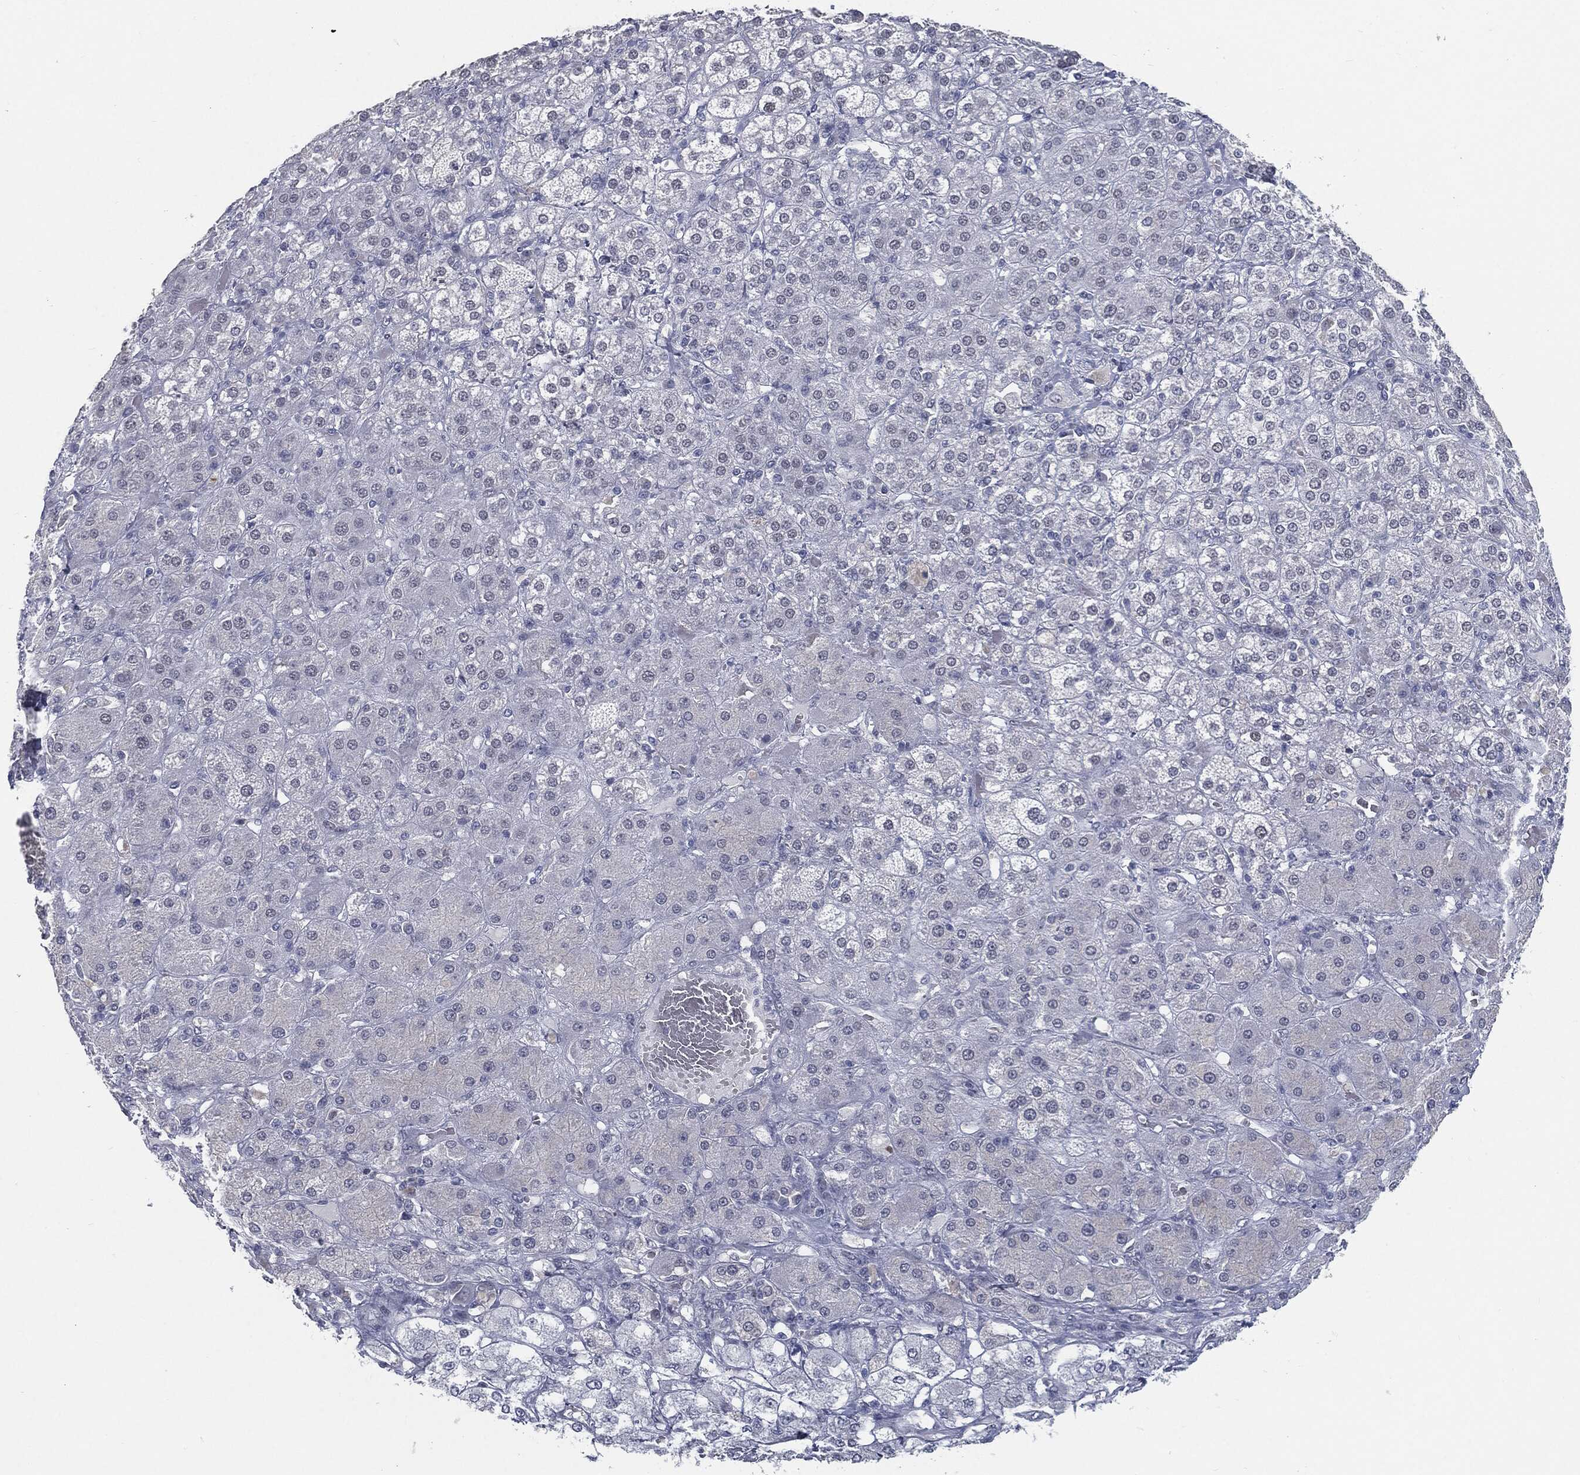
{"staining": {"intensity": "negative", "quantity": "none", "location": "none"}, "tissue": "adrenal gland", "cell_type": "Glandular cells", "image_type": "normal", "snomed": [{"axis": "morphology", "description": "Normal tissue, NOS"}, {"axis": "topography", "description": "Adrenal gland"}], "caption": "This is an immunohistochemistry (IHC) histopathology image of unremarkable adrenal gland. There is no expression in glandular cells.", "gene": "PROM1", "patient": {"sex": "male", "age": 70}}